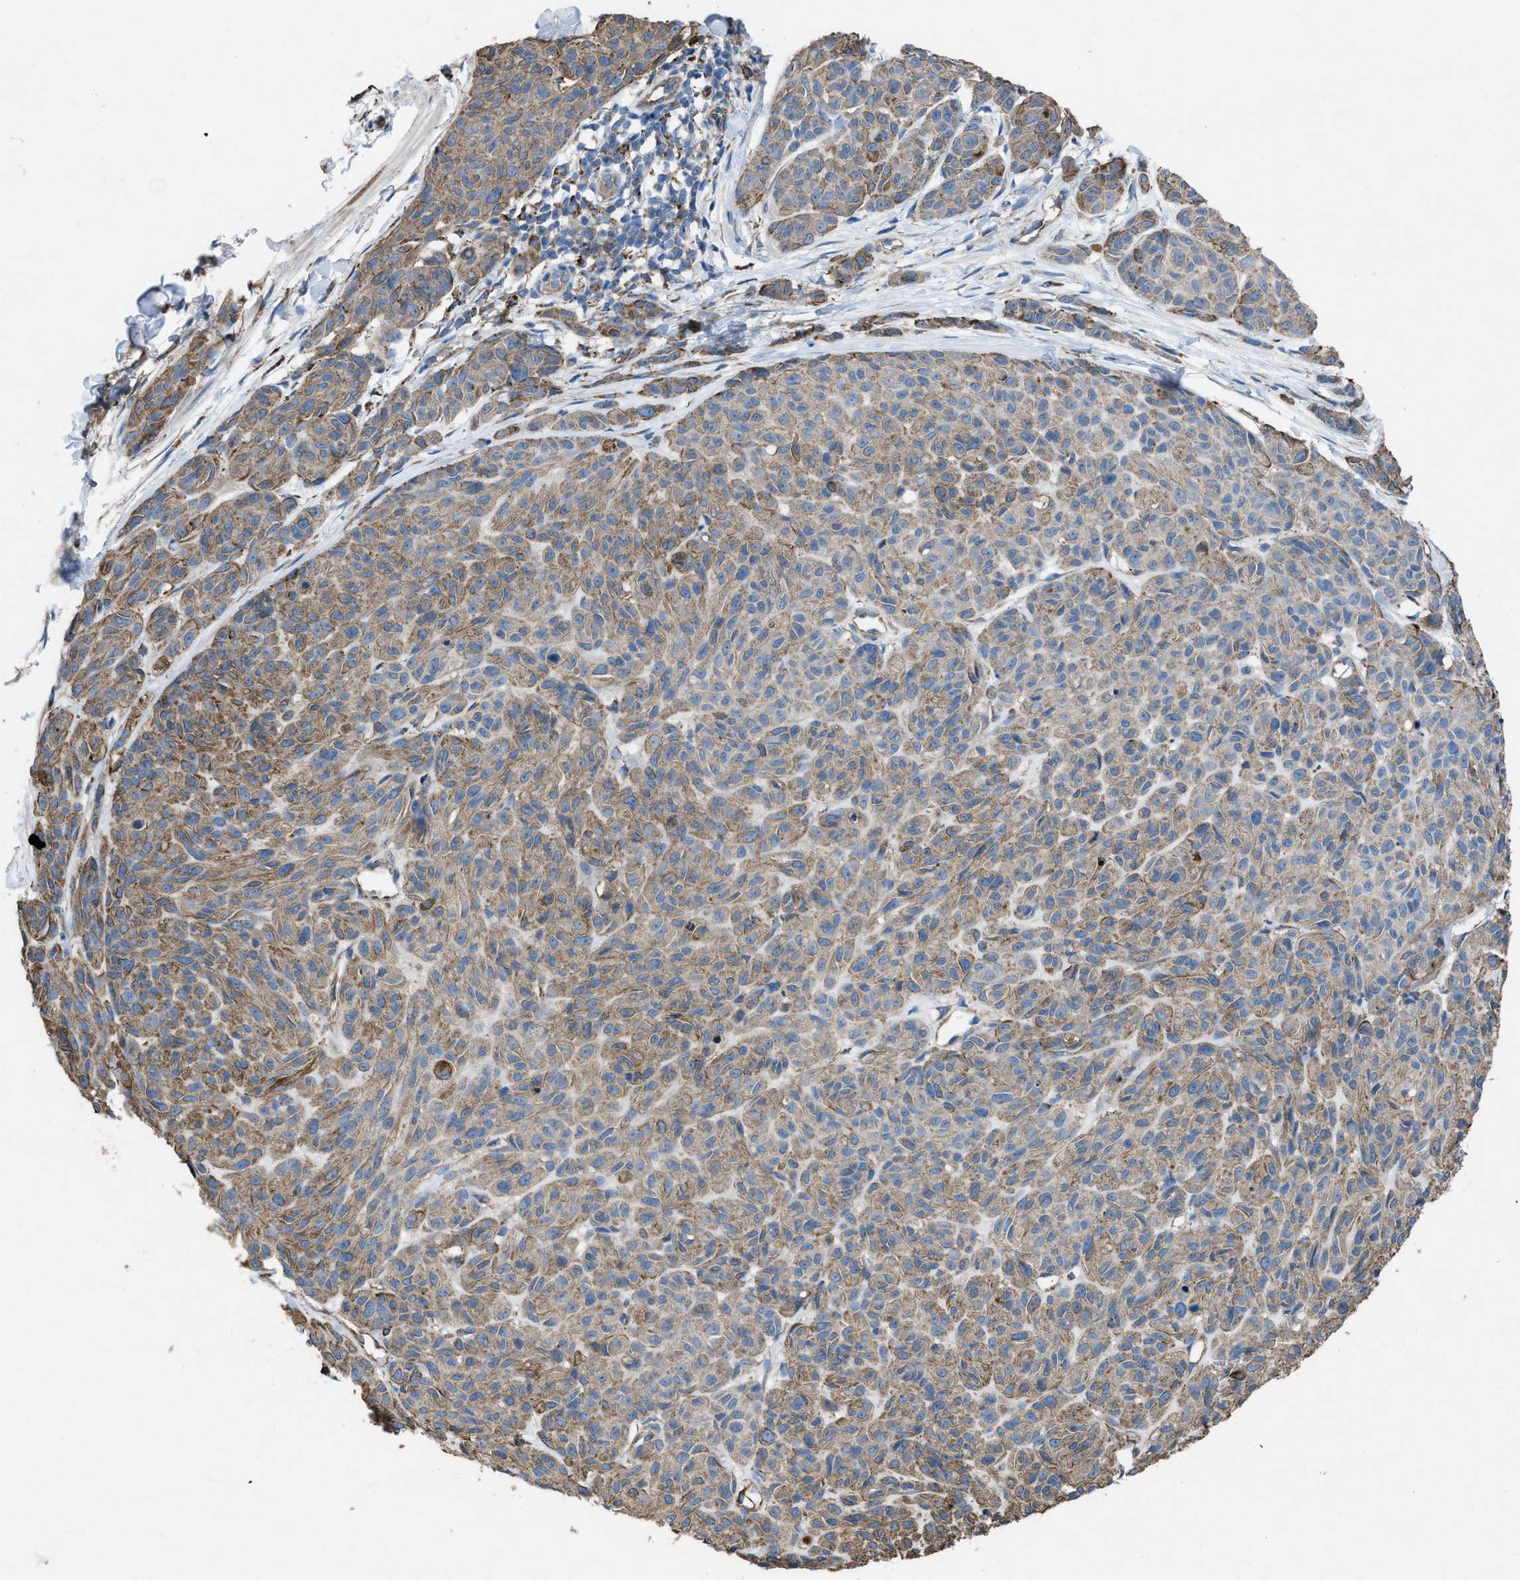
{"staining": {"intensity": "moderate", "quantity": ">75%", "location": "cytoplasmic/membranous"}, "tissue": "melanoma", "cell_type": "Tumor cells", "image_type": "cancer", "snomed": [{"axis": "morphology", "description": "Malignant melanoma, NOS"}, {"axis": "topography", "description": "Skin"}], "caption": "Immunohistochemical staining of malignant melanoma demonstrates medium levels of moderate cytoplasmic/membranous protein staining in about >75% of tumor cells.", "gene": "DOLPP1", "patient": {"sex": "male", "age": 62}}